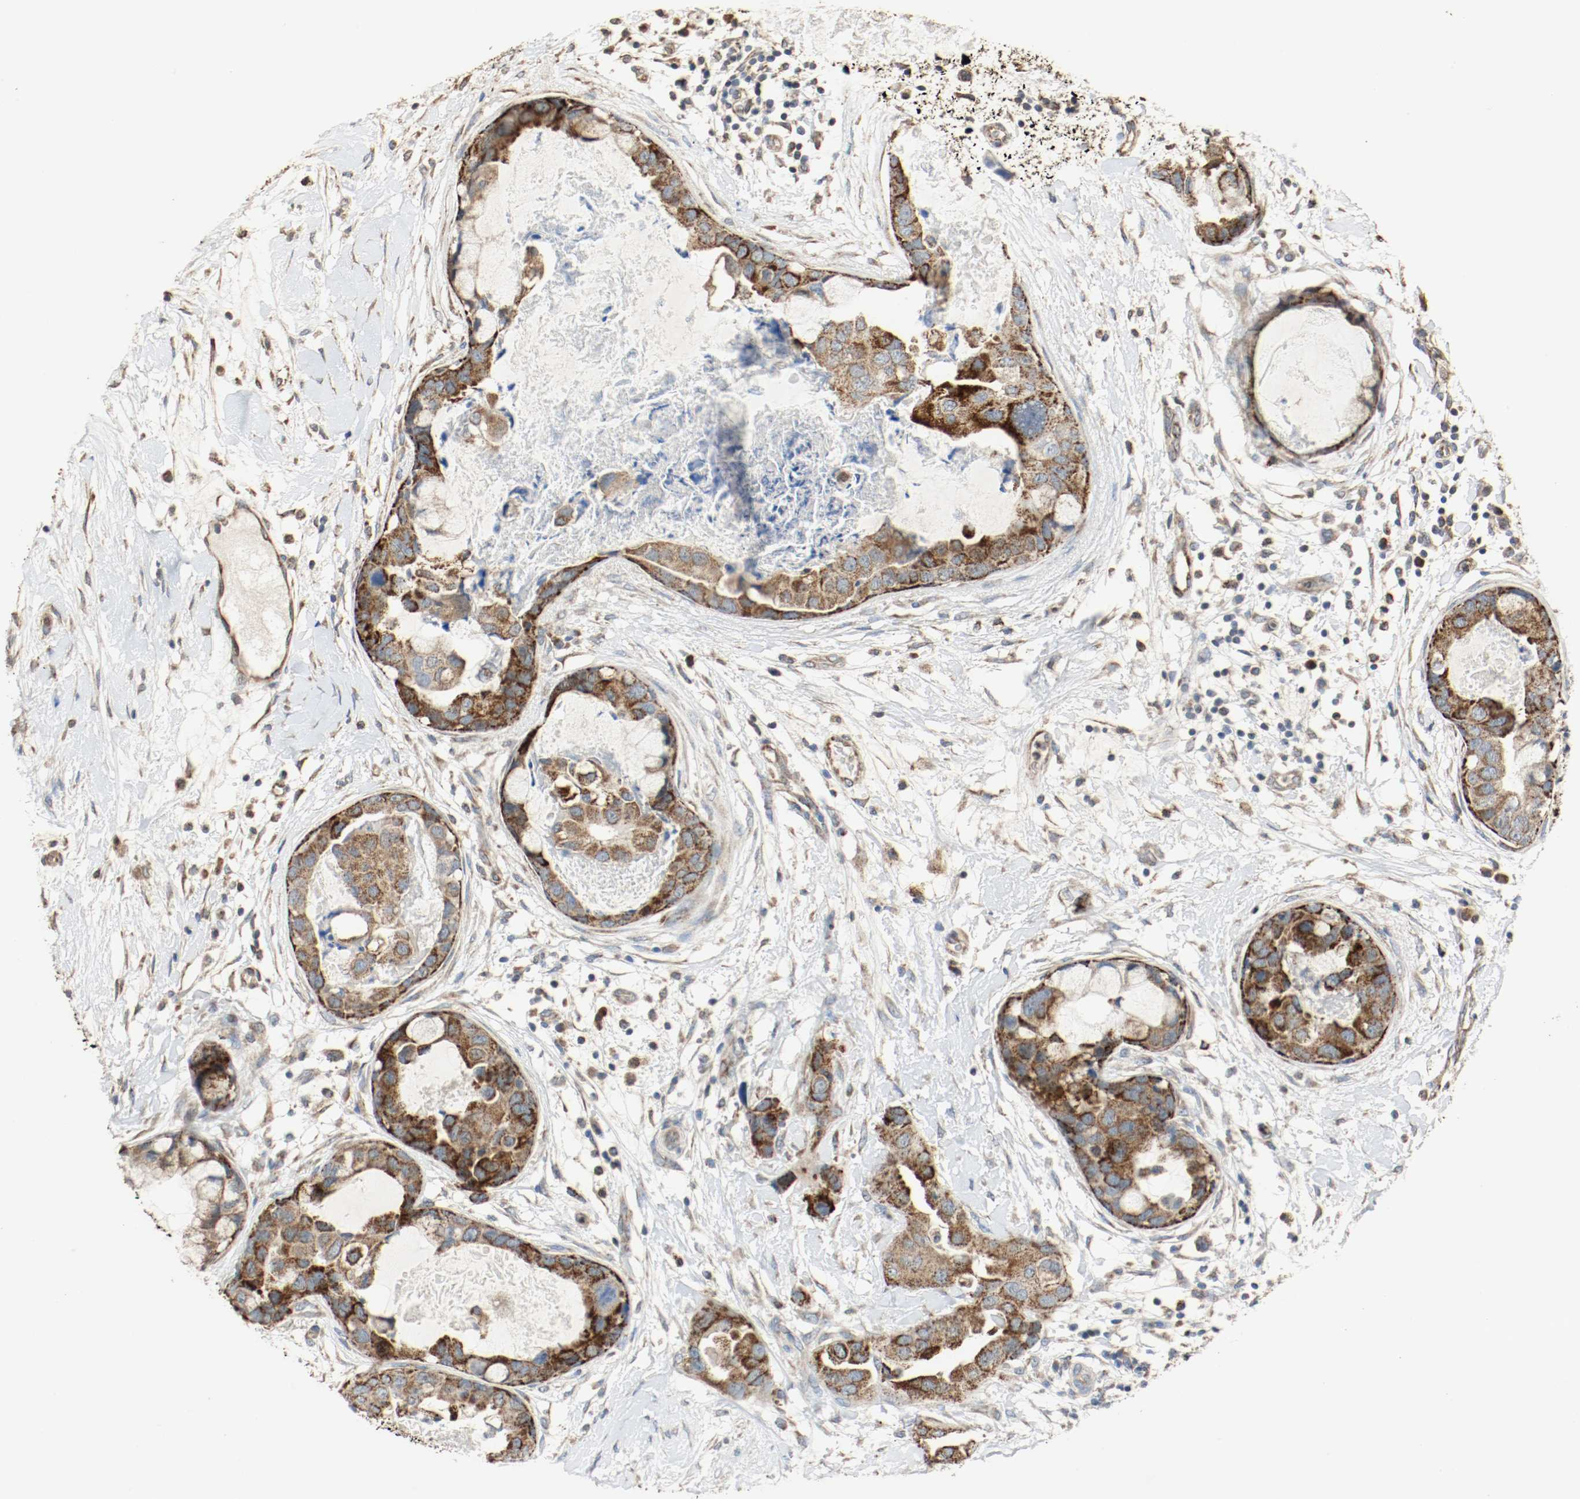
{"staining": {"intensity": "strong", "quantity": ">75%", "location": "cytoplasmic/membranous"}, "tissue": "breast cancer", "cell_type": "Tumor cells", "image_type": "cancer", "snomed": [{"axis": "morphology", "description": "Duct carcinoma"}, {"axis": "topography", "description": "Breast"}], "caption": "Protein analysis of breast cancer (intraductal carcinoma) tissue exhibits strong cytoplasmic/membranous staining in about >75% of tumor cells.", "gene": "ALDH4A1", "patient": {"sex": "female", "age": 40}}